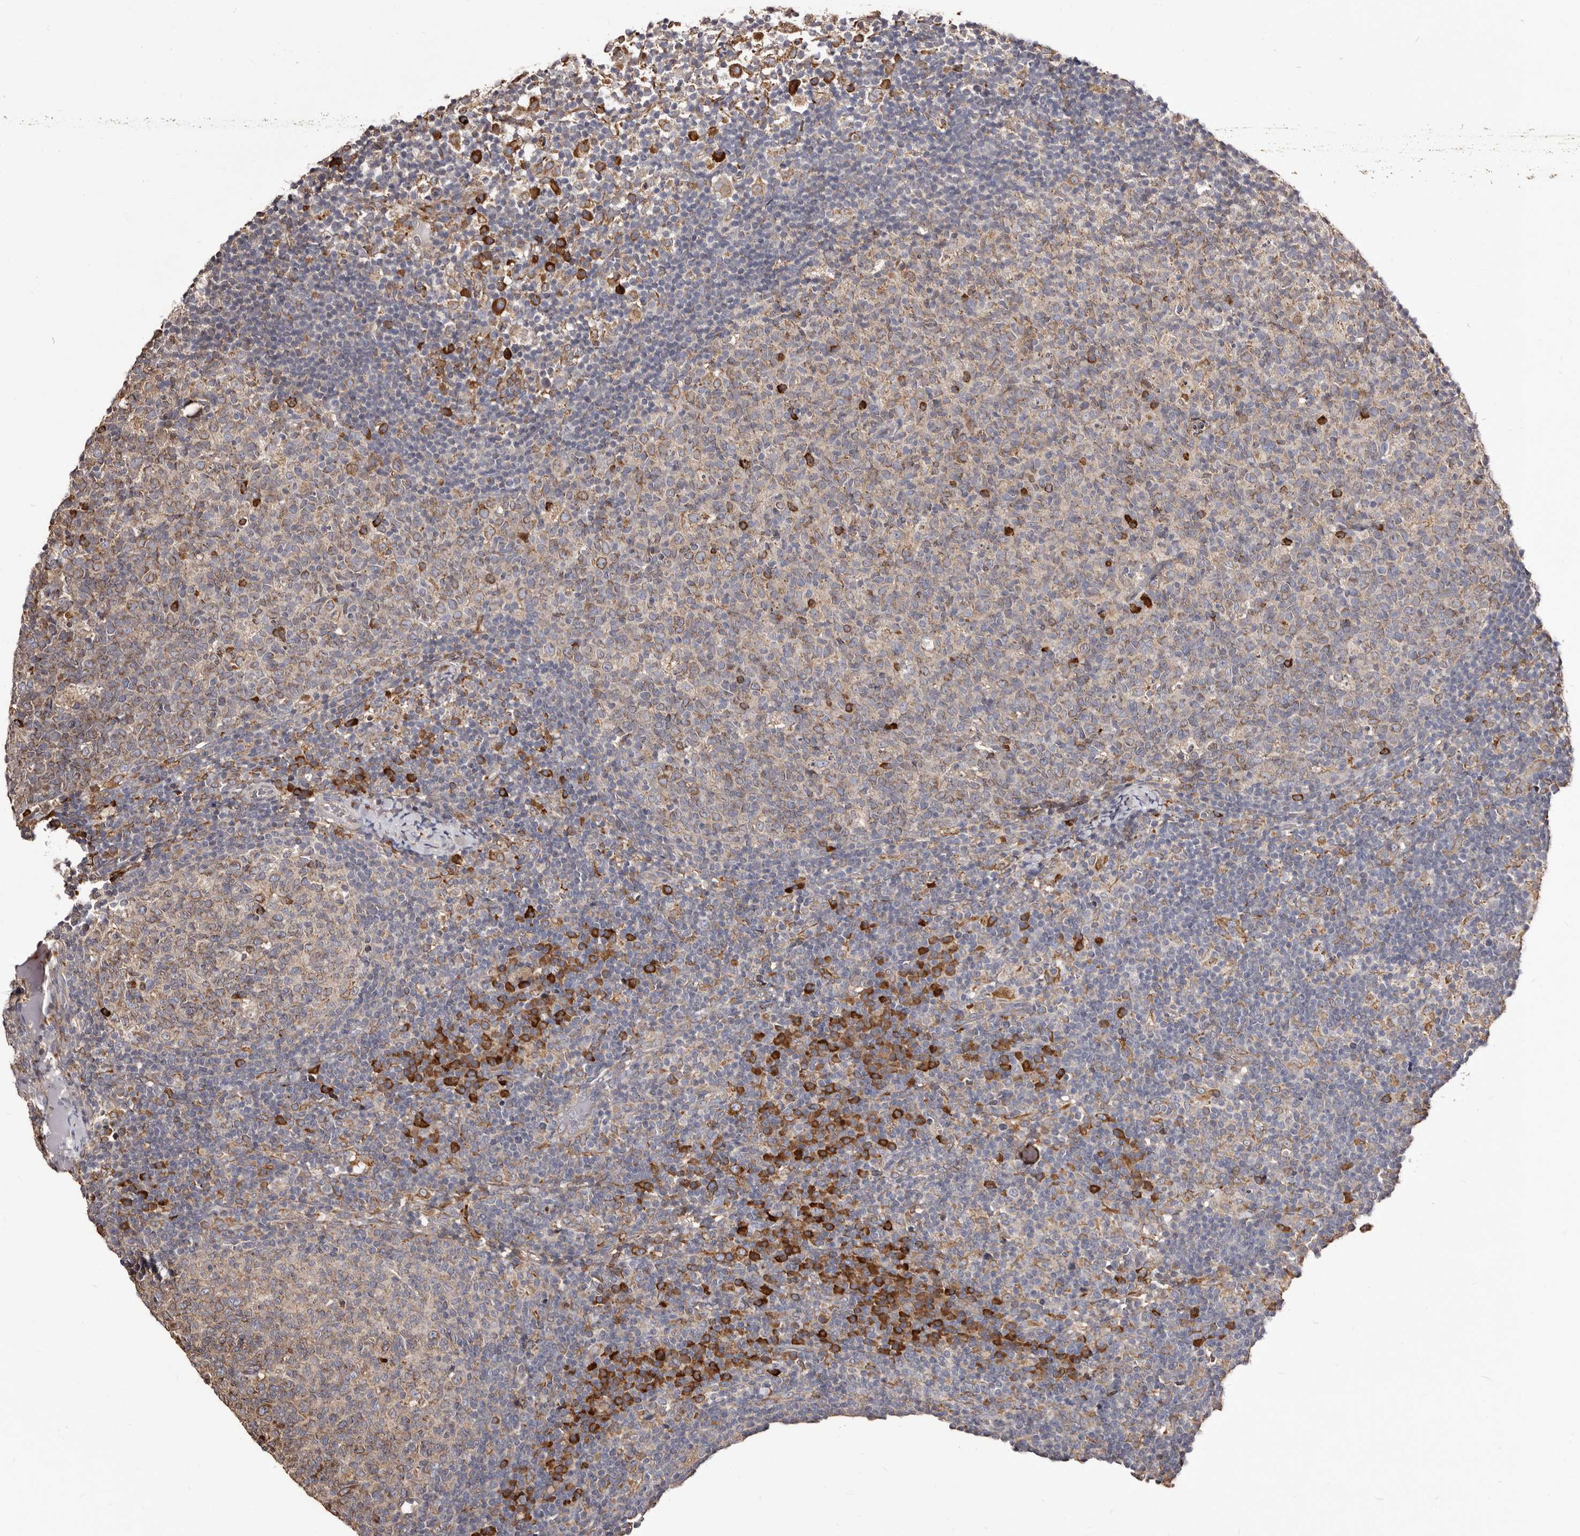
{"staining": {"intensity": "moderate", "quantity": "25%-75%", "location": "cytoplasmic/membranous"}, "tissue": "lymph node", "cell_type": "Germinal center cells", "image_type": "normal", "snomed": [{"axis": "morphology", "description": "Normal tissue, NOS"}, {"axis": "morphology", "description": "Inflammation, NOS"}, {"axis": "topography", "description": "Lymph node"}], "caption": "A medium amount of moderate cytoplasmic/membranous staining is present in approximately 25%-75% of germinal center cells in benign lymph node.", "gene": "ACBD6", "patient": {"sex": "male", "age": 55}}